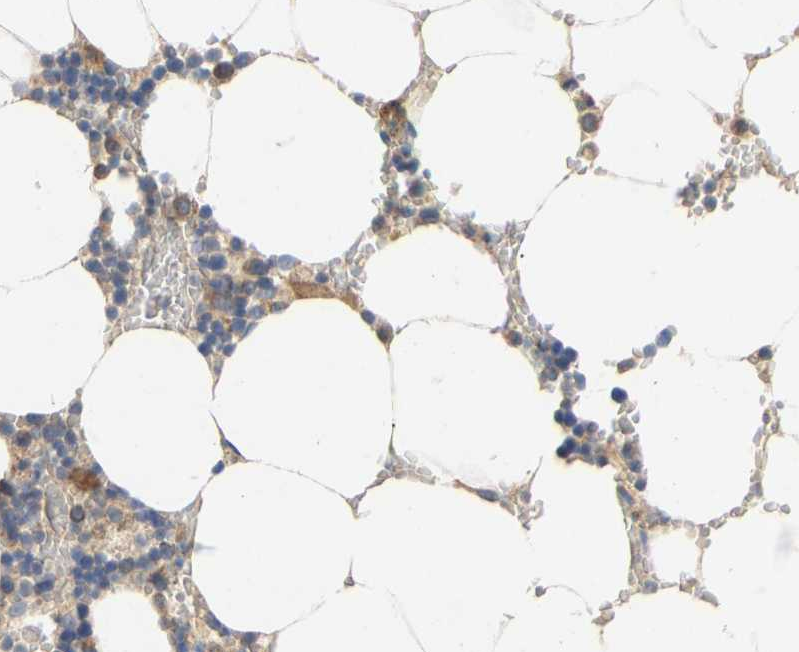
{"staining": {"intensity": "moderate", "quantity": "25%-75%", "location": "cytoplasmic/membranous"}, "tissue": "bone marrow", "cell_type": "Hematopoietic cells", "image_type": "normal", "snomed": [{"axis": "morphology", "description": "Normal tissue, NOS"}, {"axis": "topography", "description": "Bone marrow"}], "caption": "Hematopoietic cells exhibit moderate cytoplasmic/membranous expression in approximately 25%-75% of cells in normal bone marrow.", "gene": "HACD2", "patient": {"sex": "male", "age": 70}}